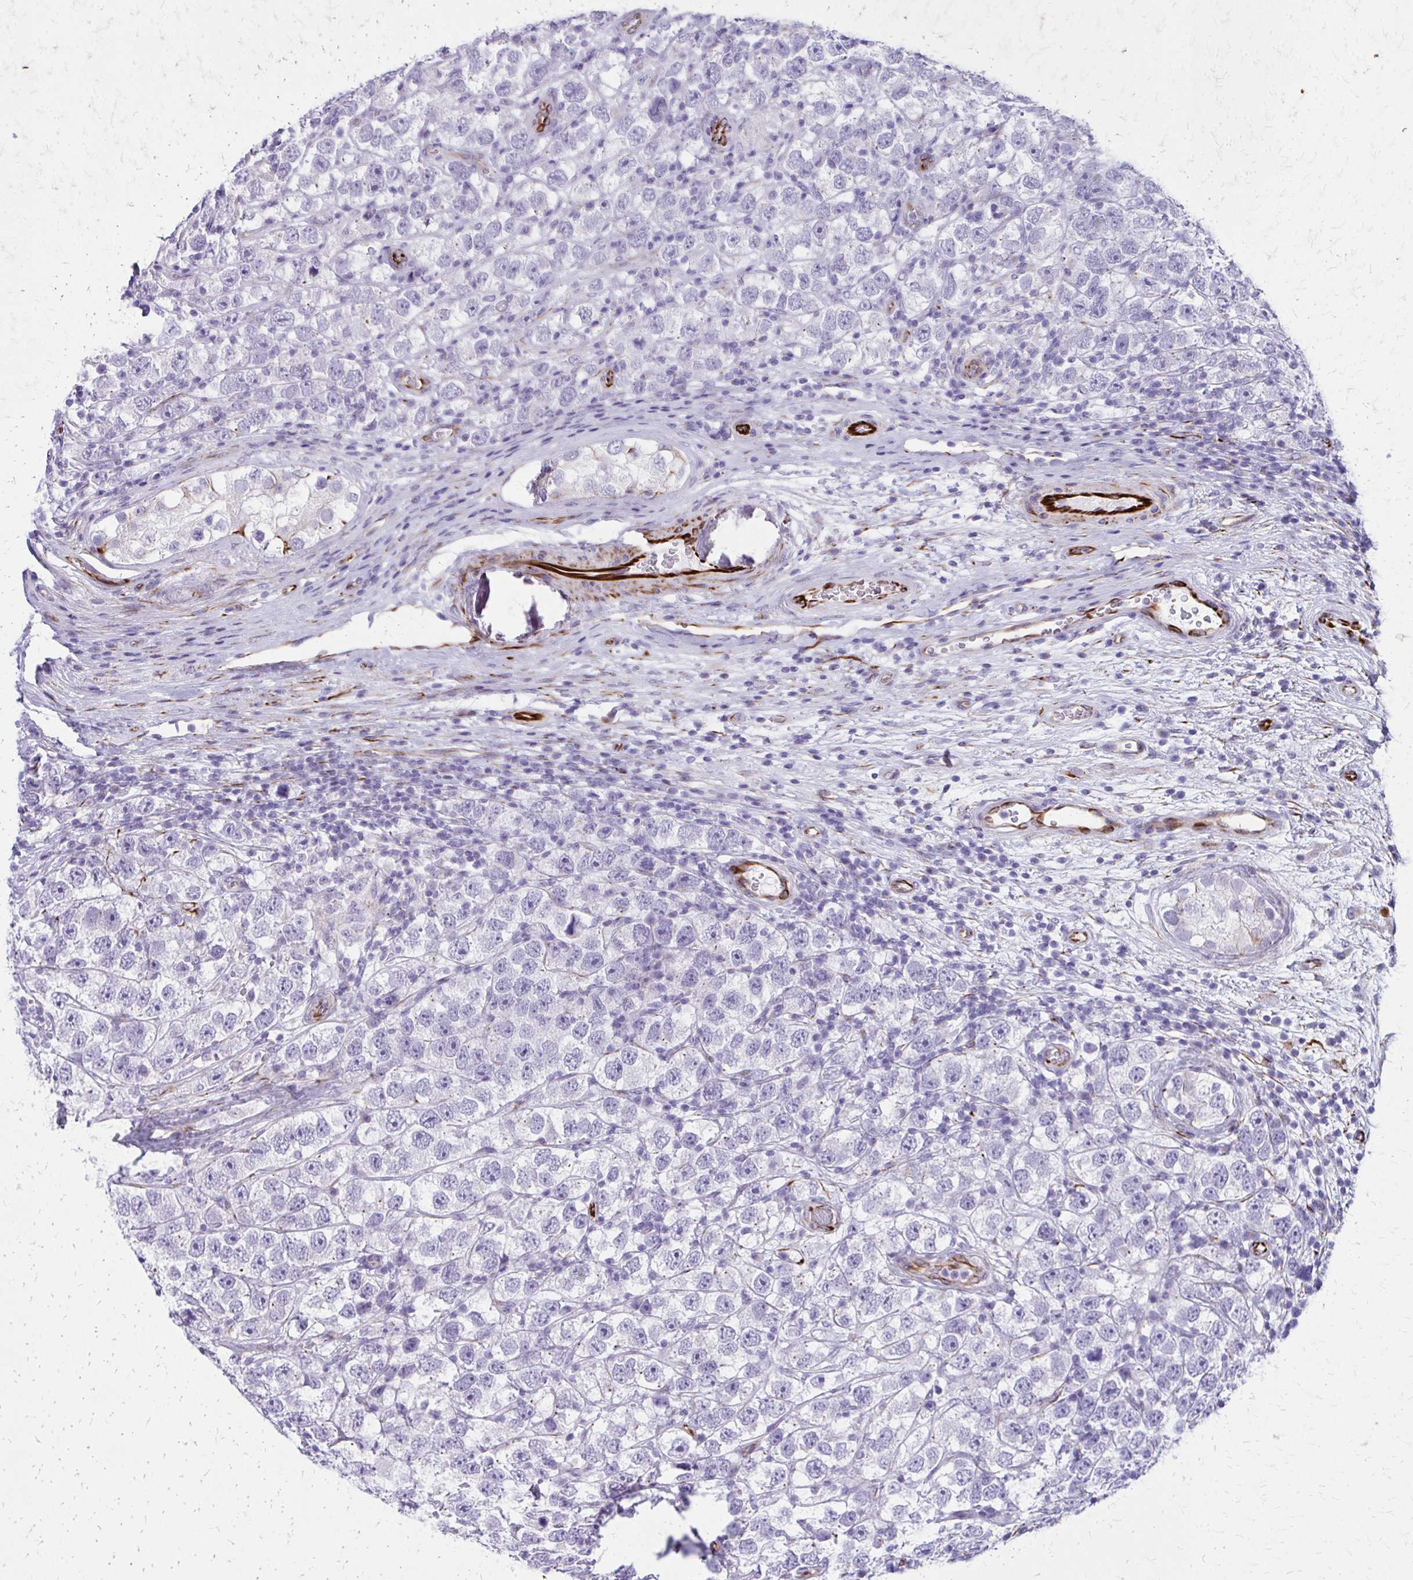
{"staining": {"intensity": "negative", "quantity": "none", "location": "none"}, "tissue": "testis cancer", "cell_type": "Tumor cells", "image_type": "cancer", "snomed": [{"axis": "morphology", "description": "Seminoma, NOS"}, {"axis": "topography", "description": "Testis"}], "caption": "This is an IHC histopathology image of human testis cancer. There is no positivity in tumor cells.", "gene": "TRIM6", "patient": {"sex": "male", "age": 26}}